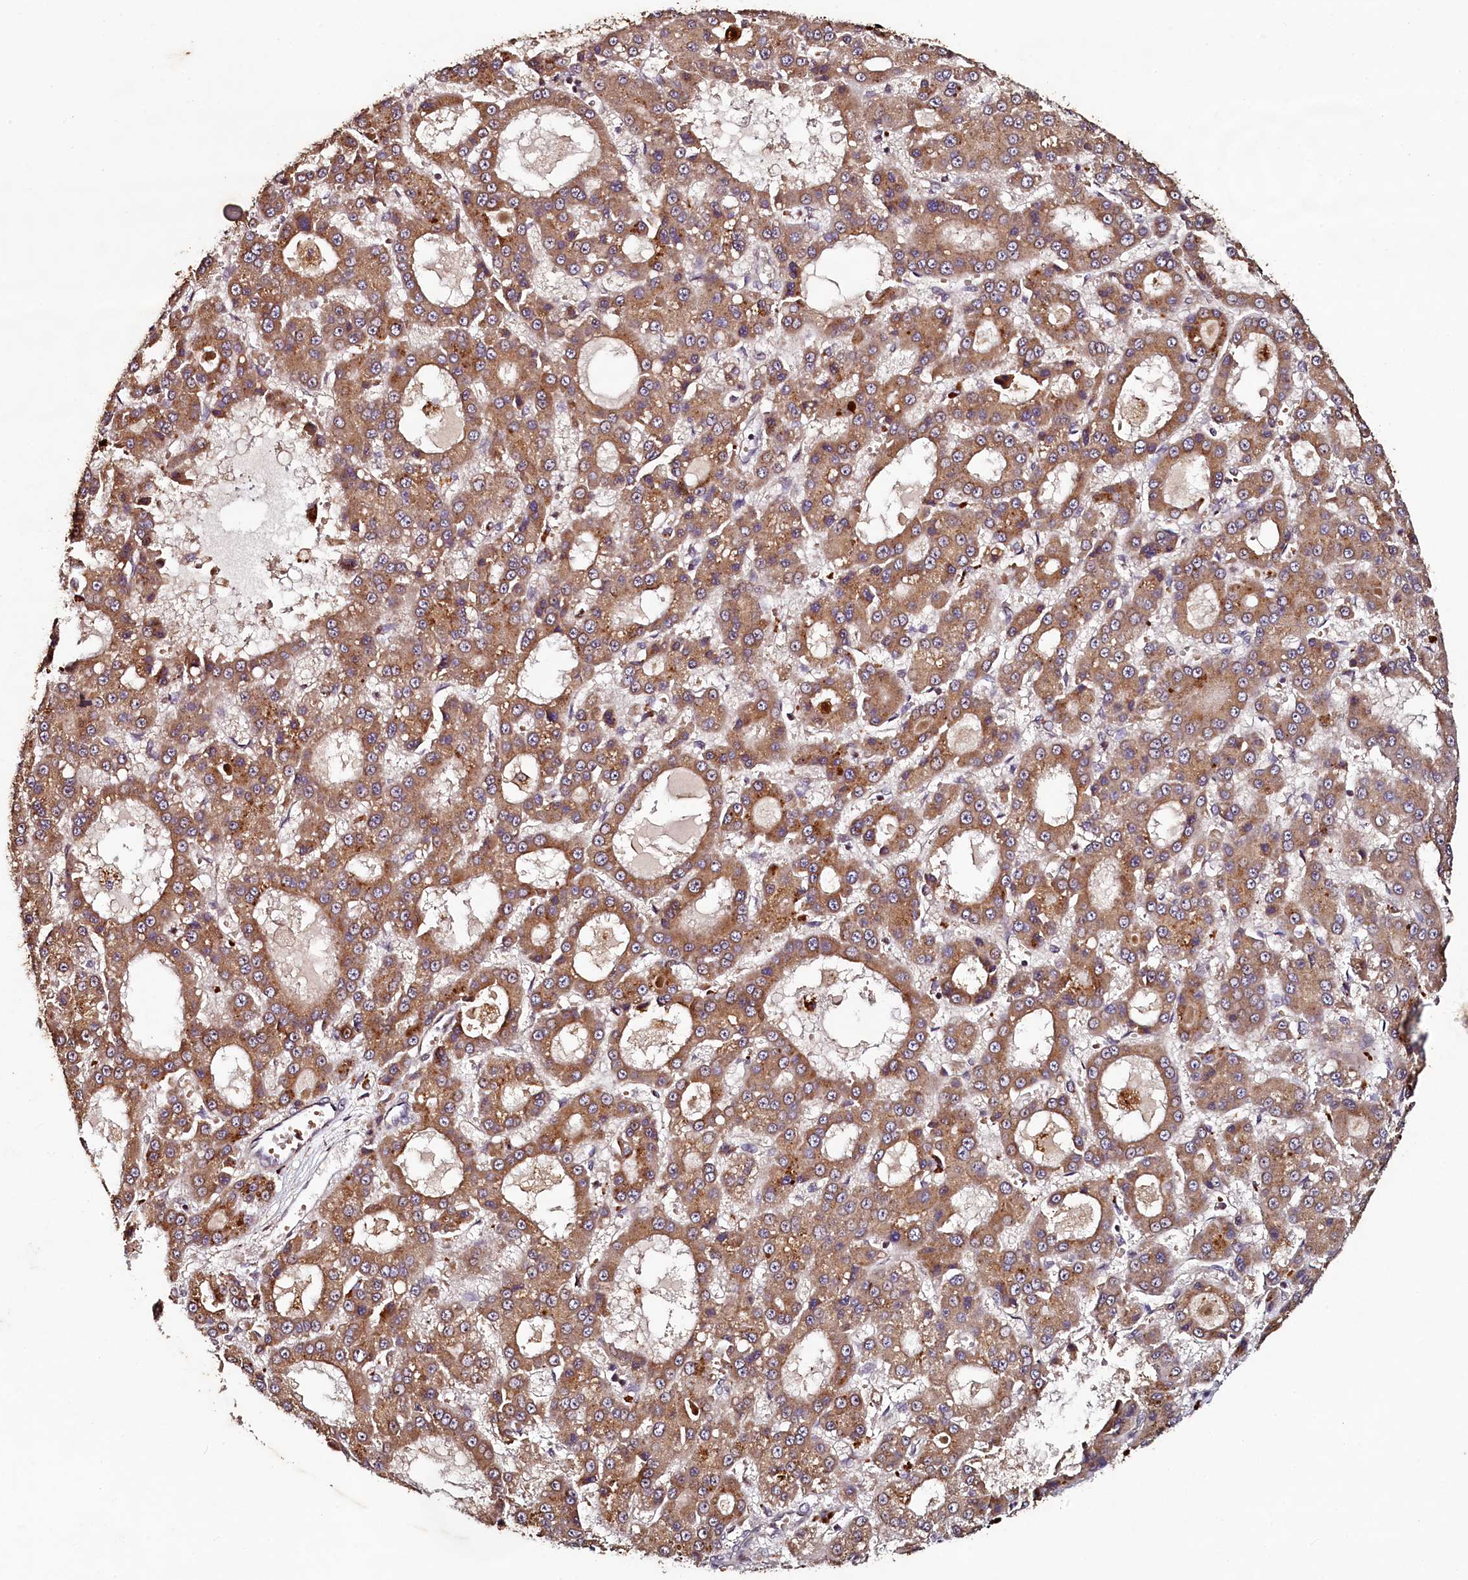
{"staining": {"intensity": "moderate", "quantity": ">75%", "location": "cytoplasmic/membranous"}, "tissue": "liver cancer", "cell_type": "Tumor cells", "image_type": "cancer", "snomed": [{"axis": "morphology", "description": "Carcinoma, Hepatocellular, NOS"}, {"axis": "topography", "description": "Liver"}], "caption": "IHC photomicrograph of human hepatocellular carcinoma (liver) stained for a protein (brown), which displays medium levels of moderate cytoplasmic/membranous expression in approximately >75% of tumor cells.", "gene": "SEC24C", "patient": {"sex": "male", "age": 70}}